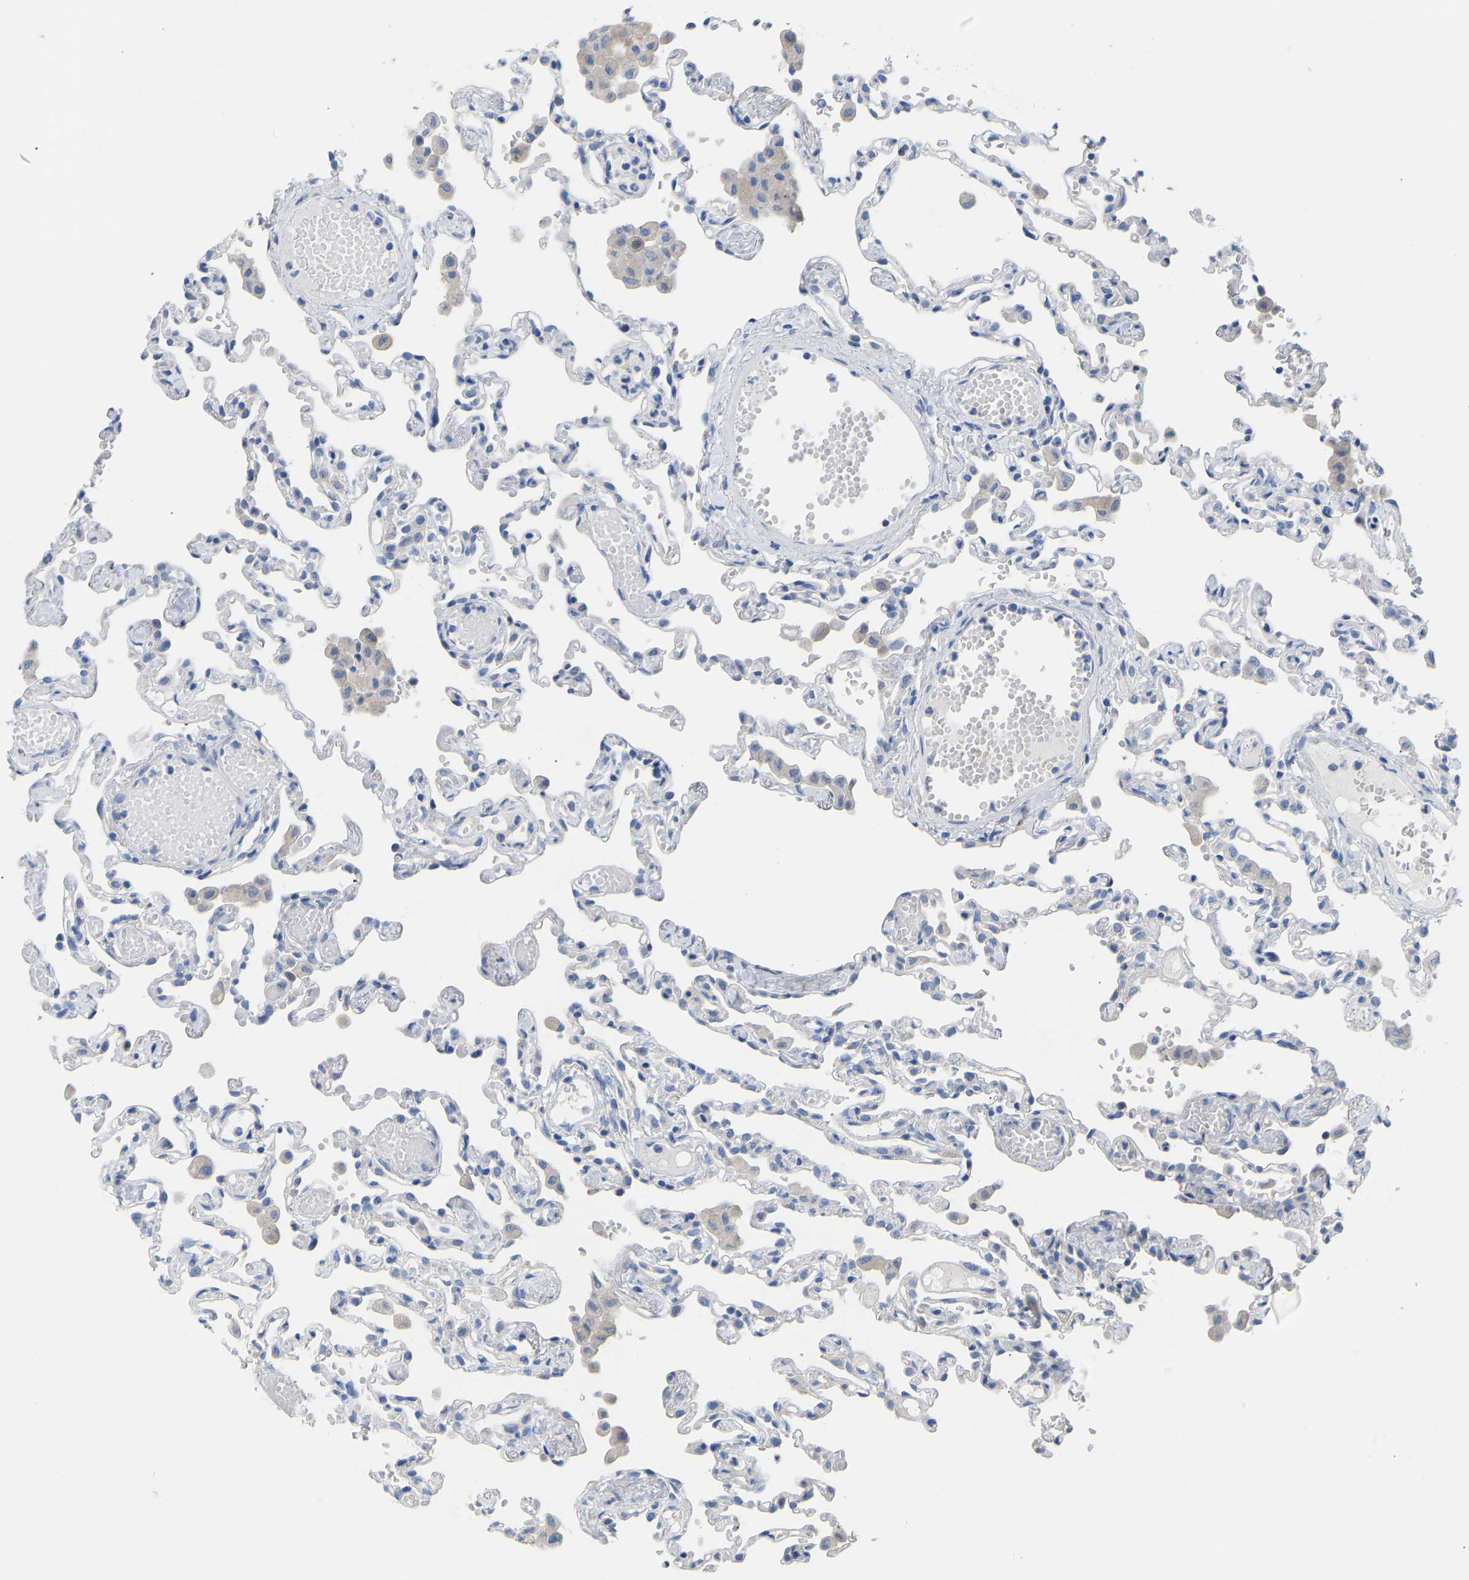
{"staining": {"intensity": "negative", "quantity": "none", "location": "none"}, "tissue": "lung", "cell_type": "Alveolar cells", "image_type": "normal", "snomed": [{"axis": "morphology", "description": "Normal tissue, NOS"}, {"axis": "topography", "description": "Bronchus"}, {"axis": "topography", "description": "Lung"}], "caption": "A photomicrograph of lung stained for a protein exhibits no brown staining in alveolar cells. The staining is performed using DAB (3,3'-diaminobenzidine) brown chromogen with nuclei counter-stained in using hematoxylin.", "gene": "OLIG2", "patient": {"sex": "female", "age": 49}}